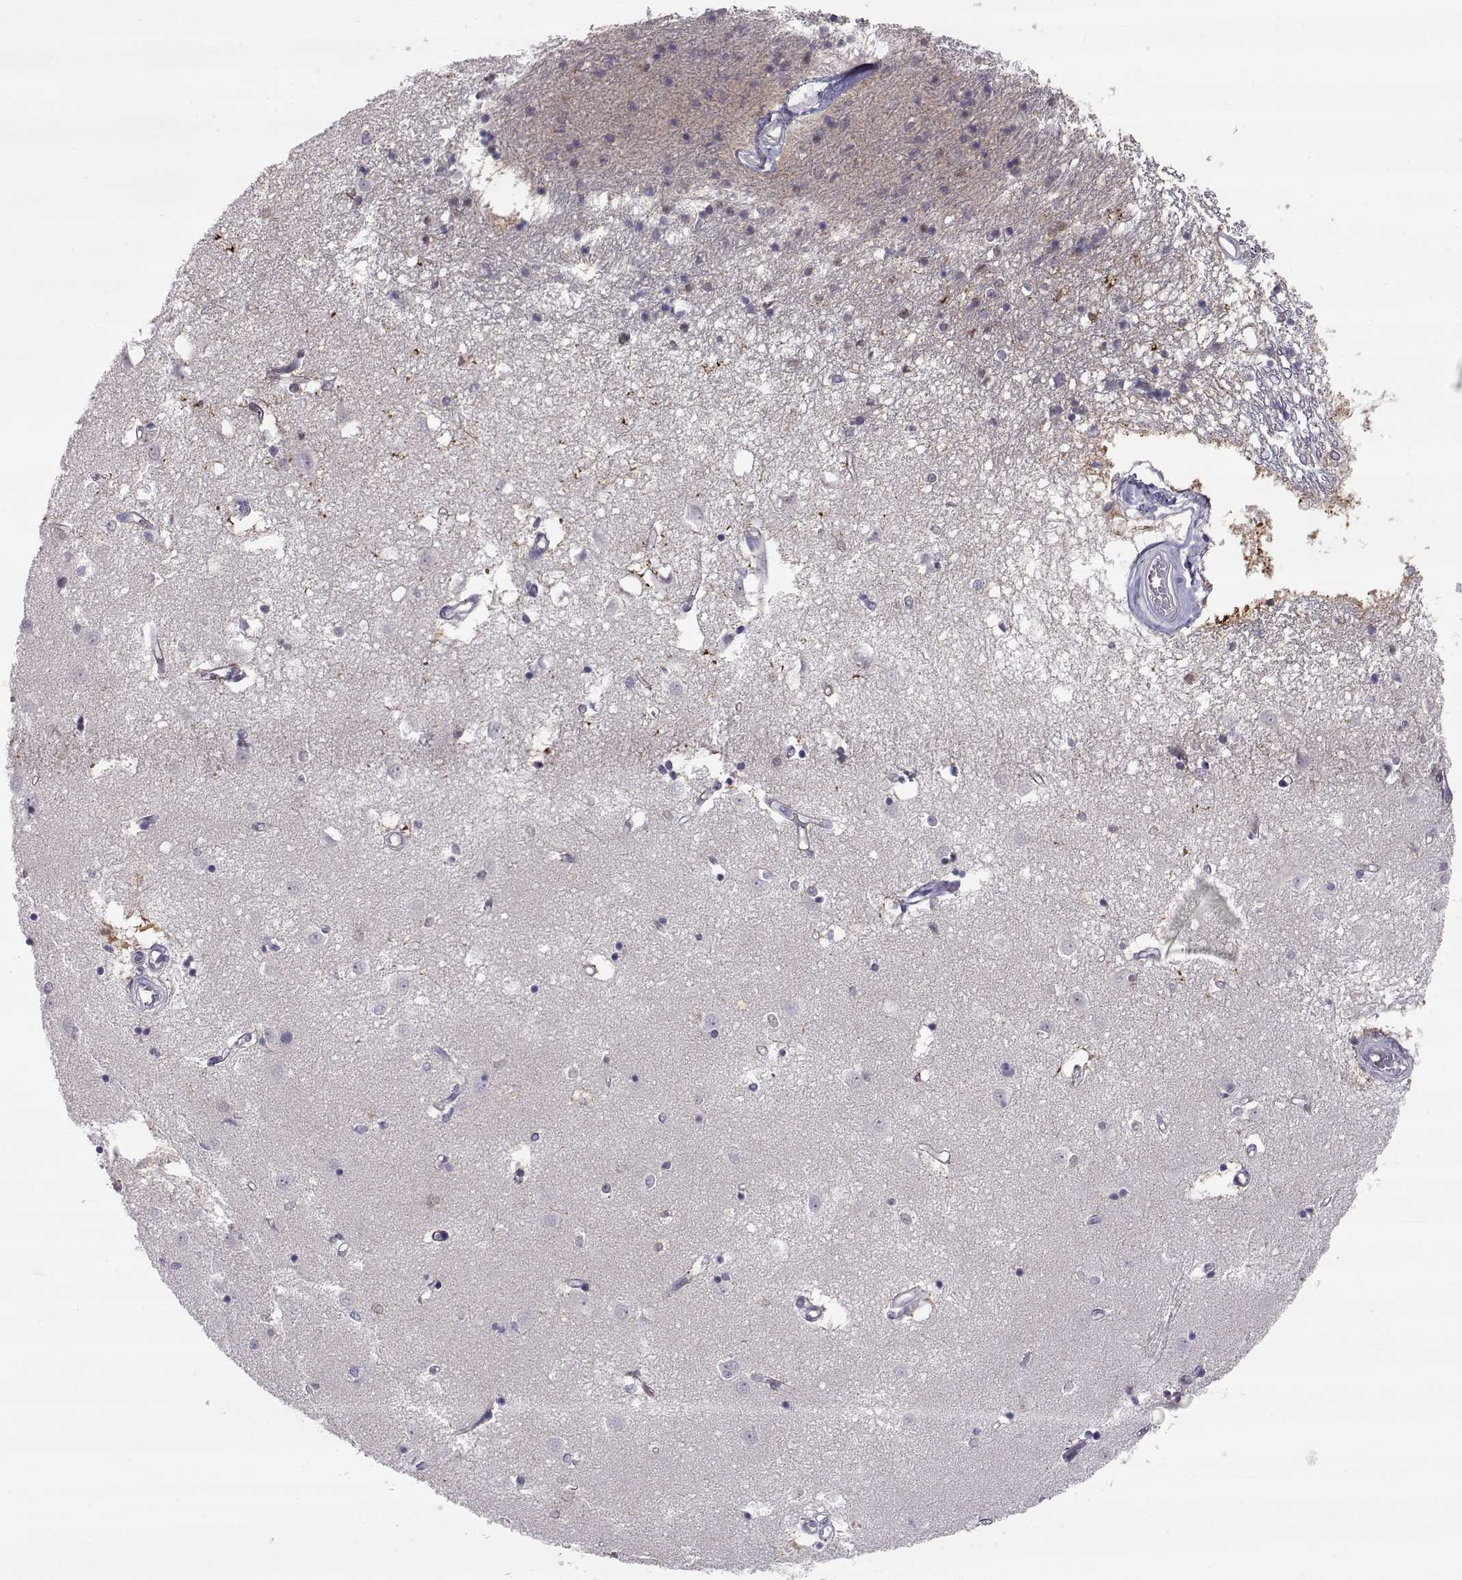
{"staining": {"intensity": "negative", "quantity": "none", "location": "none"}, "tissue": "caudate", "cell_type": "Glial cells", "image_type": "normal", "snomed": [{"axis": "morphology", "description": "Normal tissue, NOS"}, {"axis": "topography", "description": "Lateral ventricle wall"}], "caption": "IHC histopathology image of benign human caudate stained for a protein (brown), which reveals no expression in glial cells.", "gene": "NPVF", "patient": {"sex": "male", "age": 54}}